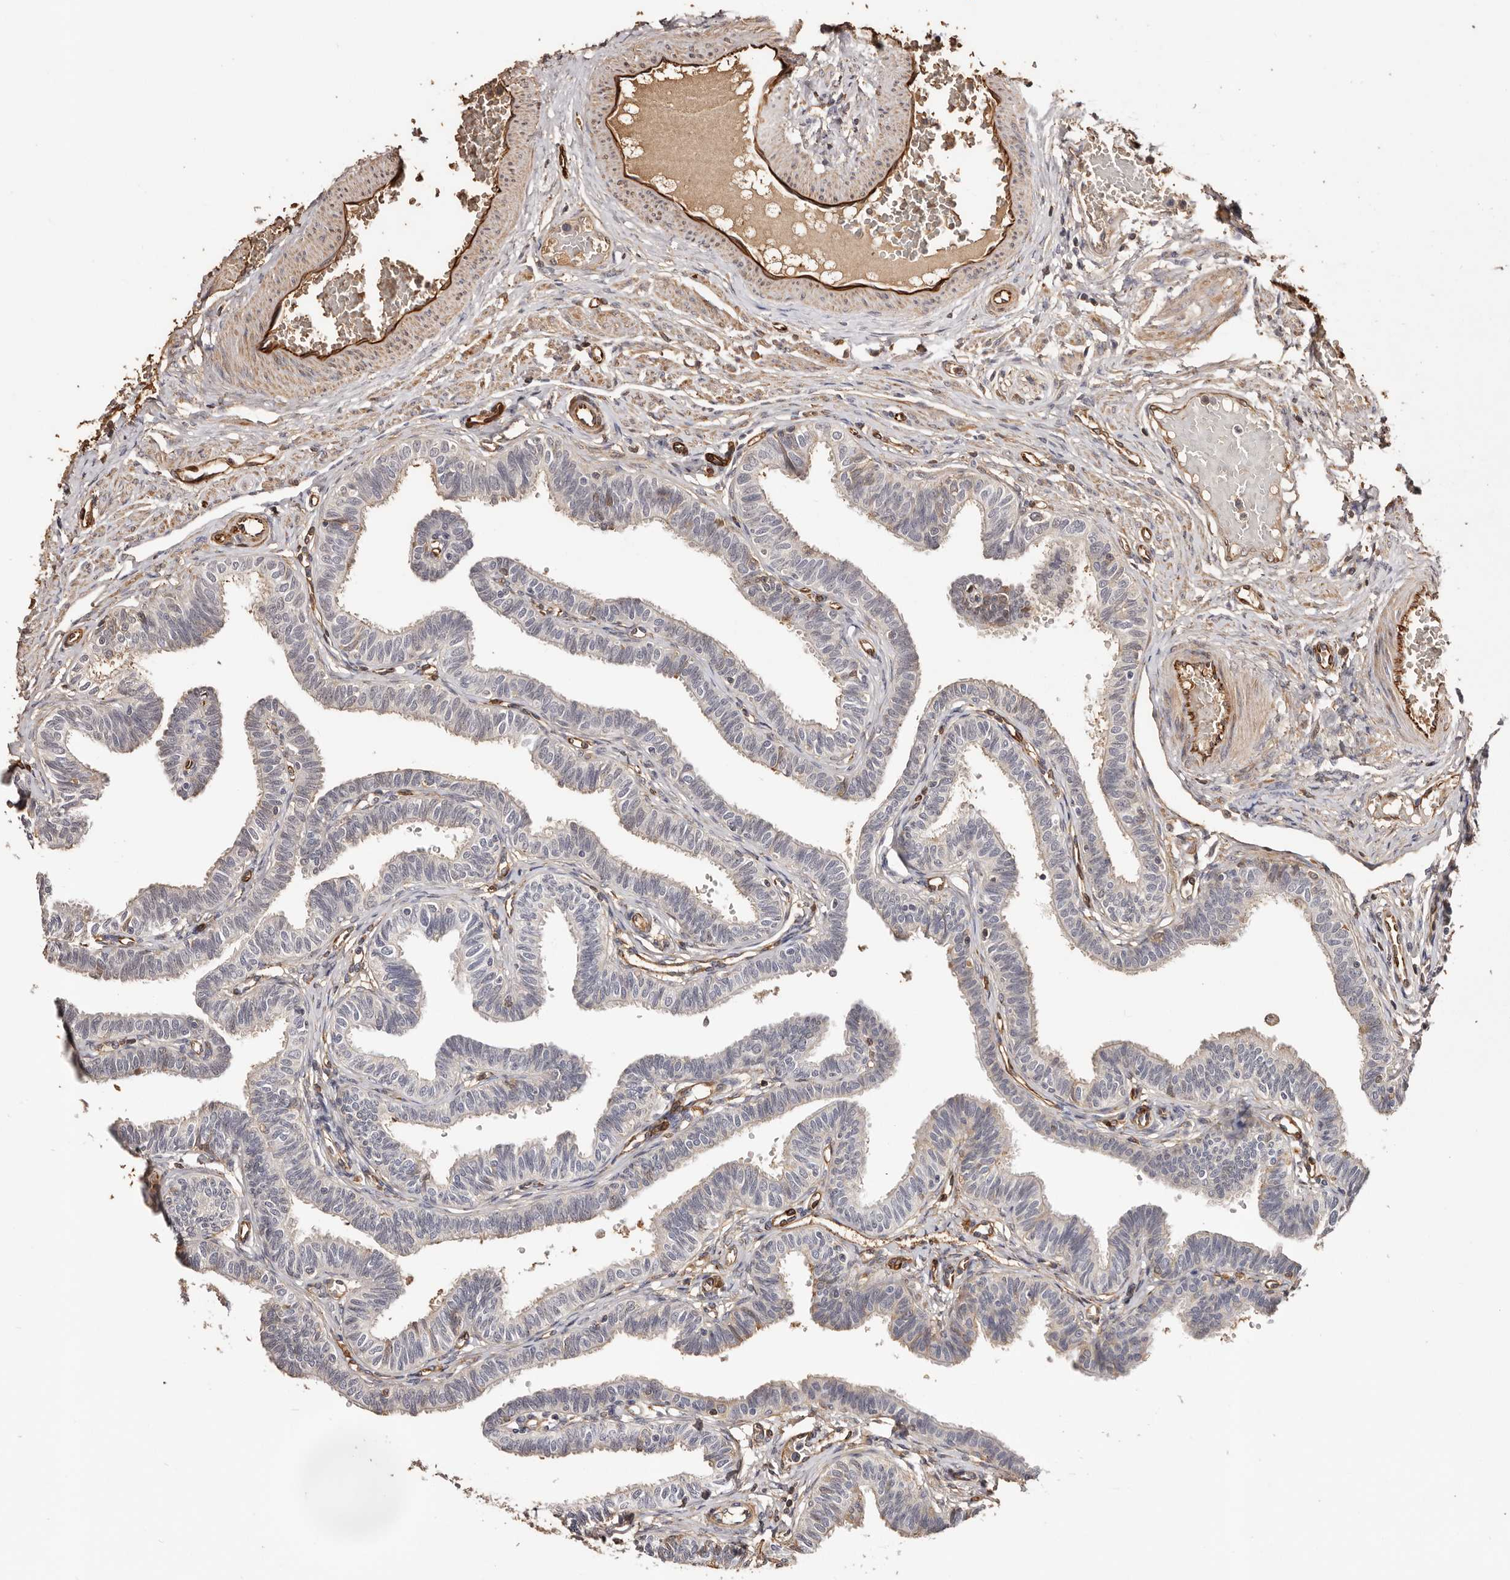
{"staining": {"intensity": "negative", "quantity": "none", "location": "none"}, "tissue": "fallopian tube", "cell_type": "Glandular cells", "image_type": "normal", "snomed": [{"axis": "morphology", "description": "Normal tissue, NOS"}, {"axis": "topography", "description": "Fallopian tube"}, {"axis": "topography", "description": "Ovary"}], "caption": "DAB immunohistochemical staining of benign human fallopian tube reveals no significant positivity in glandular cells.", "gene": "ZNF557", "patient": {"sex": "female", "age": 23}}